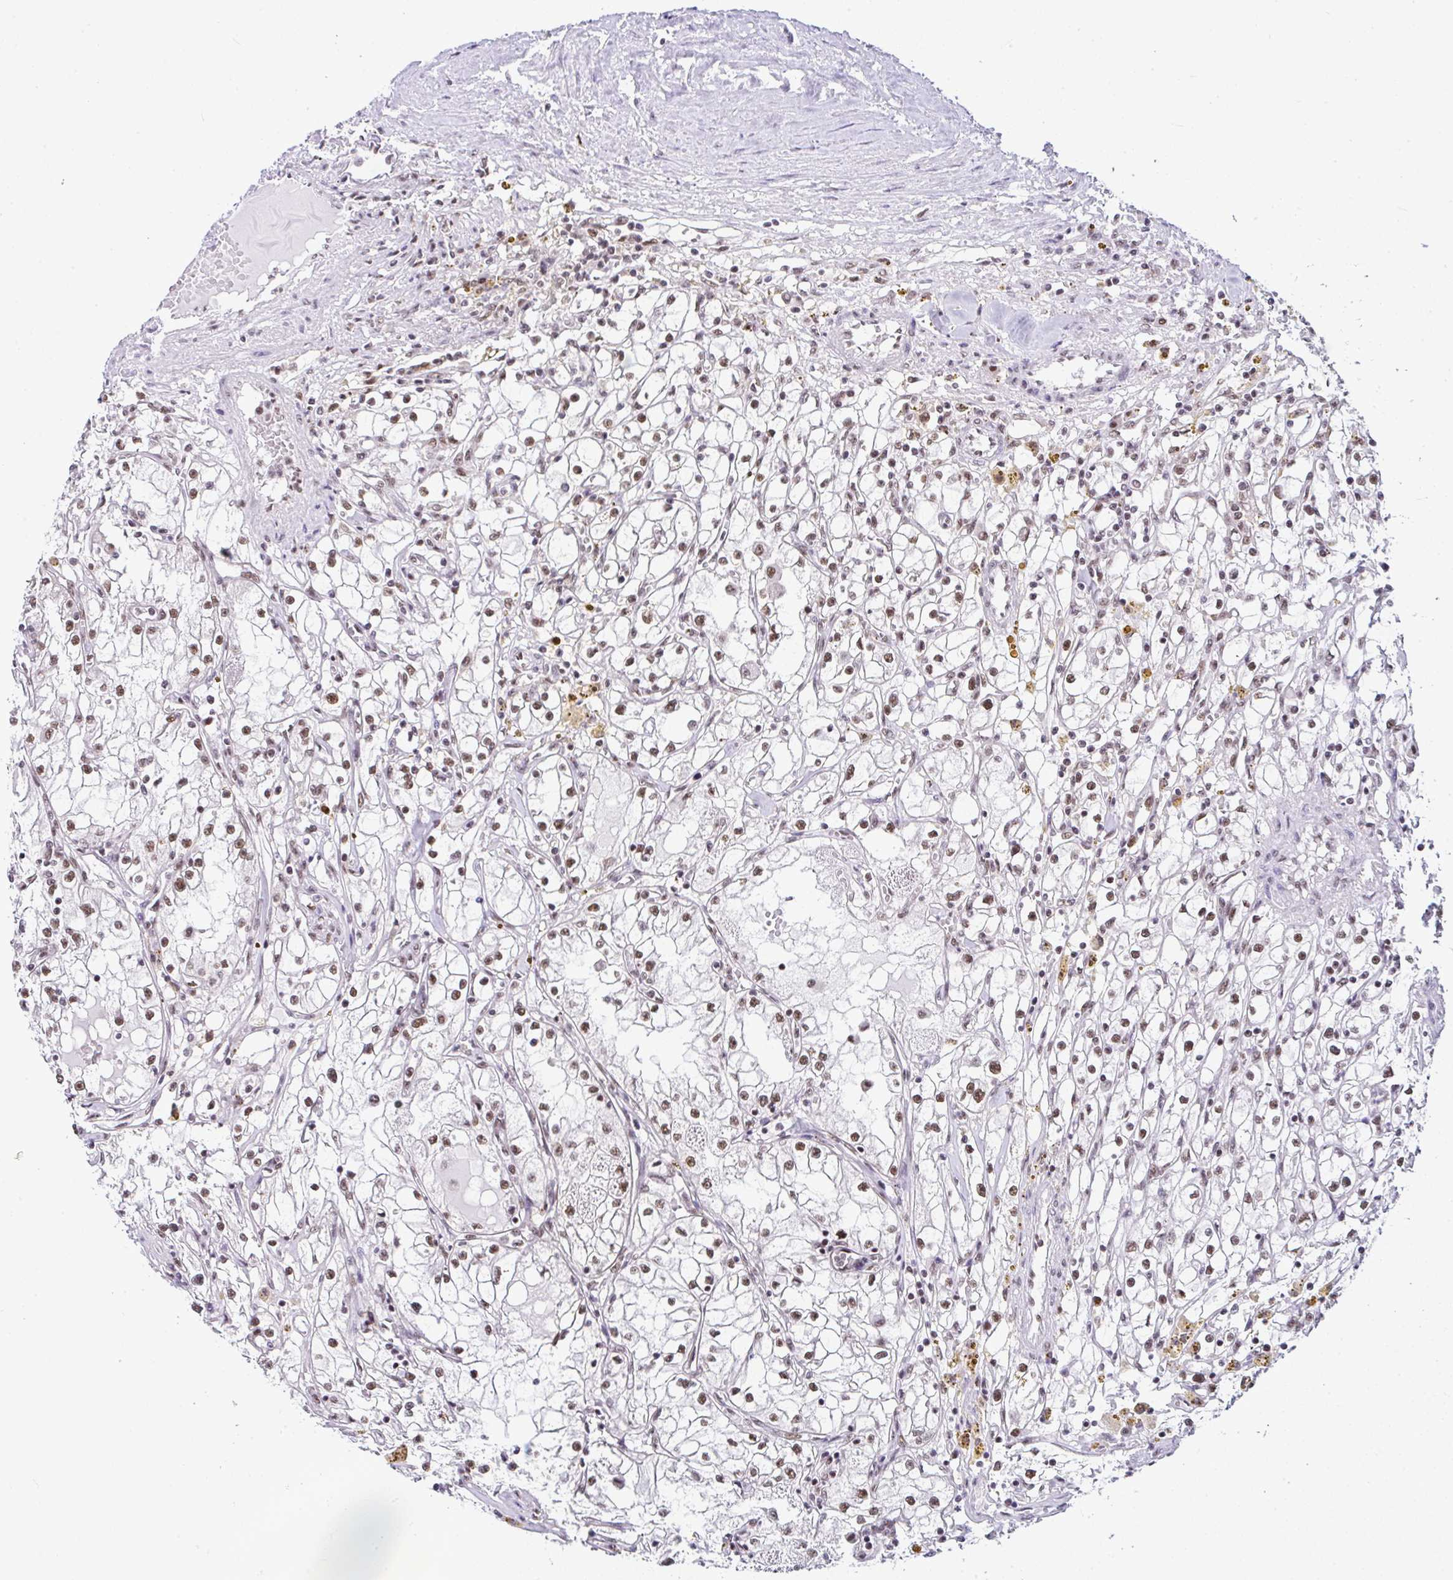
{"staining": {"intensity": "moderate", "quantity": ">75%", "location": "nuclear"}, "tissue": "renal cancer", "cell_type": "Tumor cells", "image_type": "cancer", "snomed": [{"axis": "morphology", "description": "Adenocarcinoma, NOS"}, {"axis": "topography", "description": "Kidney"}], "caption": "This is a micrograph of immunohistochemistry (IHC) staining of renal cancer, which shows moderate positivity in the nuclear of tumor cells.", "gene": "PTPN2", "patient": {"sex": "male", "age": 56}}